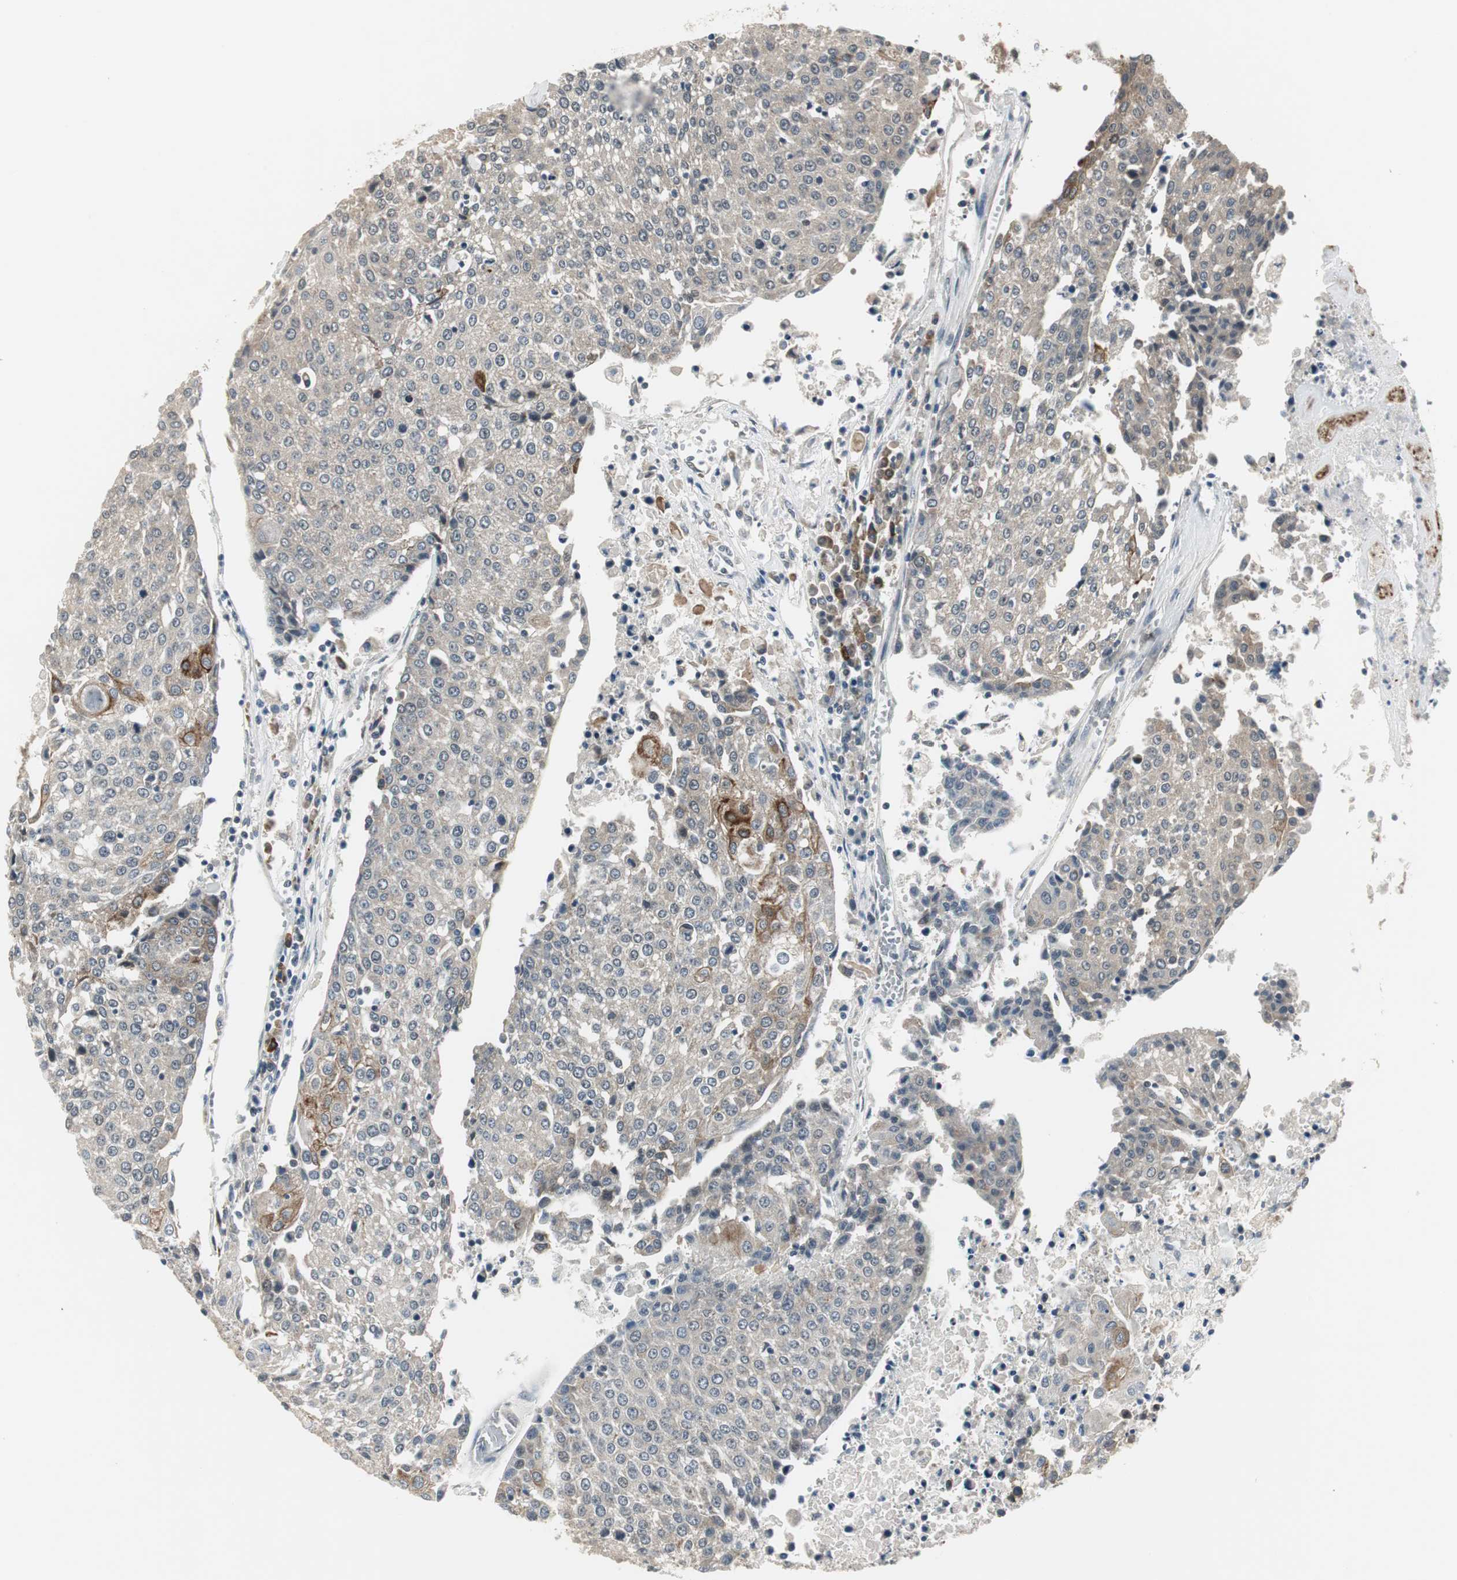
{"staining": {"intensity": "weak", "quantity": ">75%", "location": "cytoplasmic/membranous"}, "tissue": "urothelial cancer", "cell_type": "Tumor cells", "image_type": "cancer", "snomed": [{"axis": "morphology", "description": "Urothelial carcinoma, High grade"}, {"axis": "topography", "description": "Urinary bladder"}], "caption": "Immunohistochemical staining of urothelial cancer exhibits weak cytoplasmic/membranous protein positivity in about >75% of tumor cells.", "gene": "CCT5", "patient": {"sex": "female", "age": 85}}